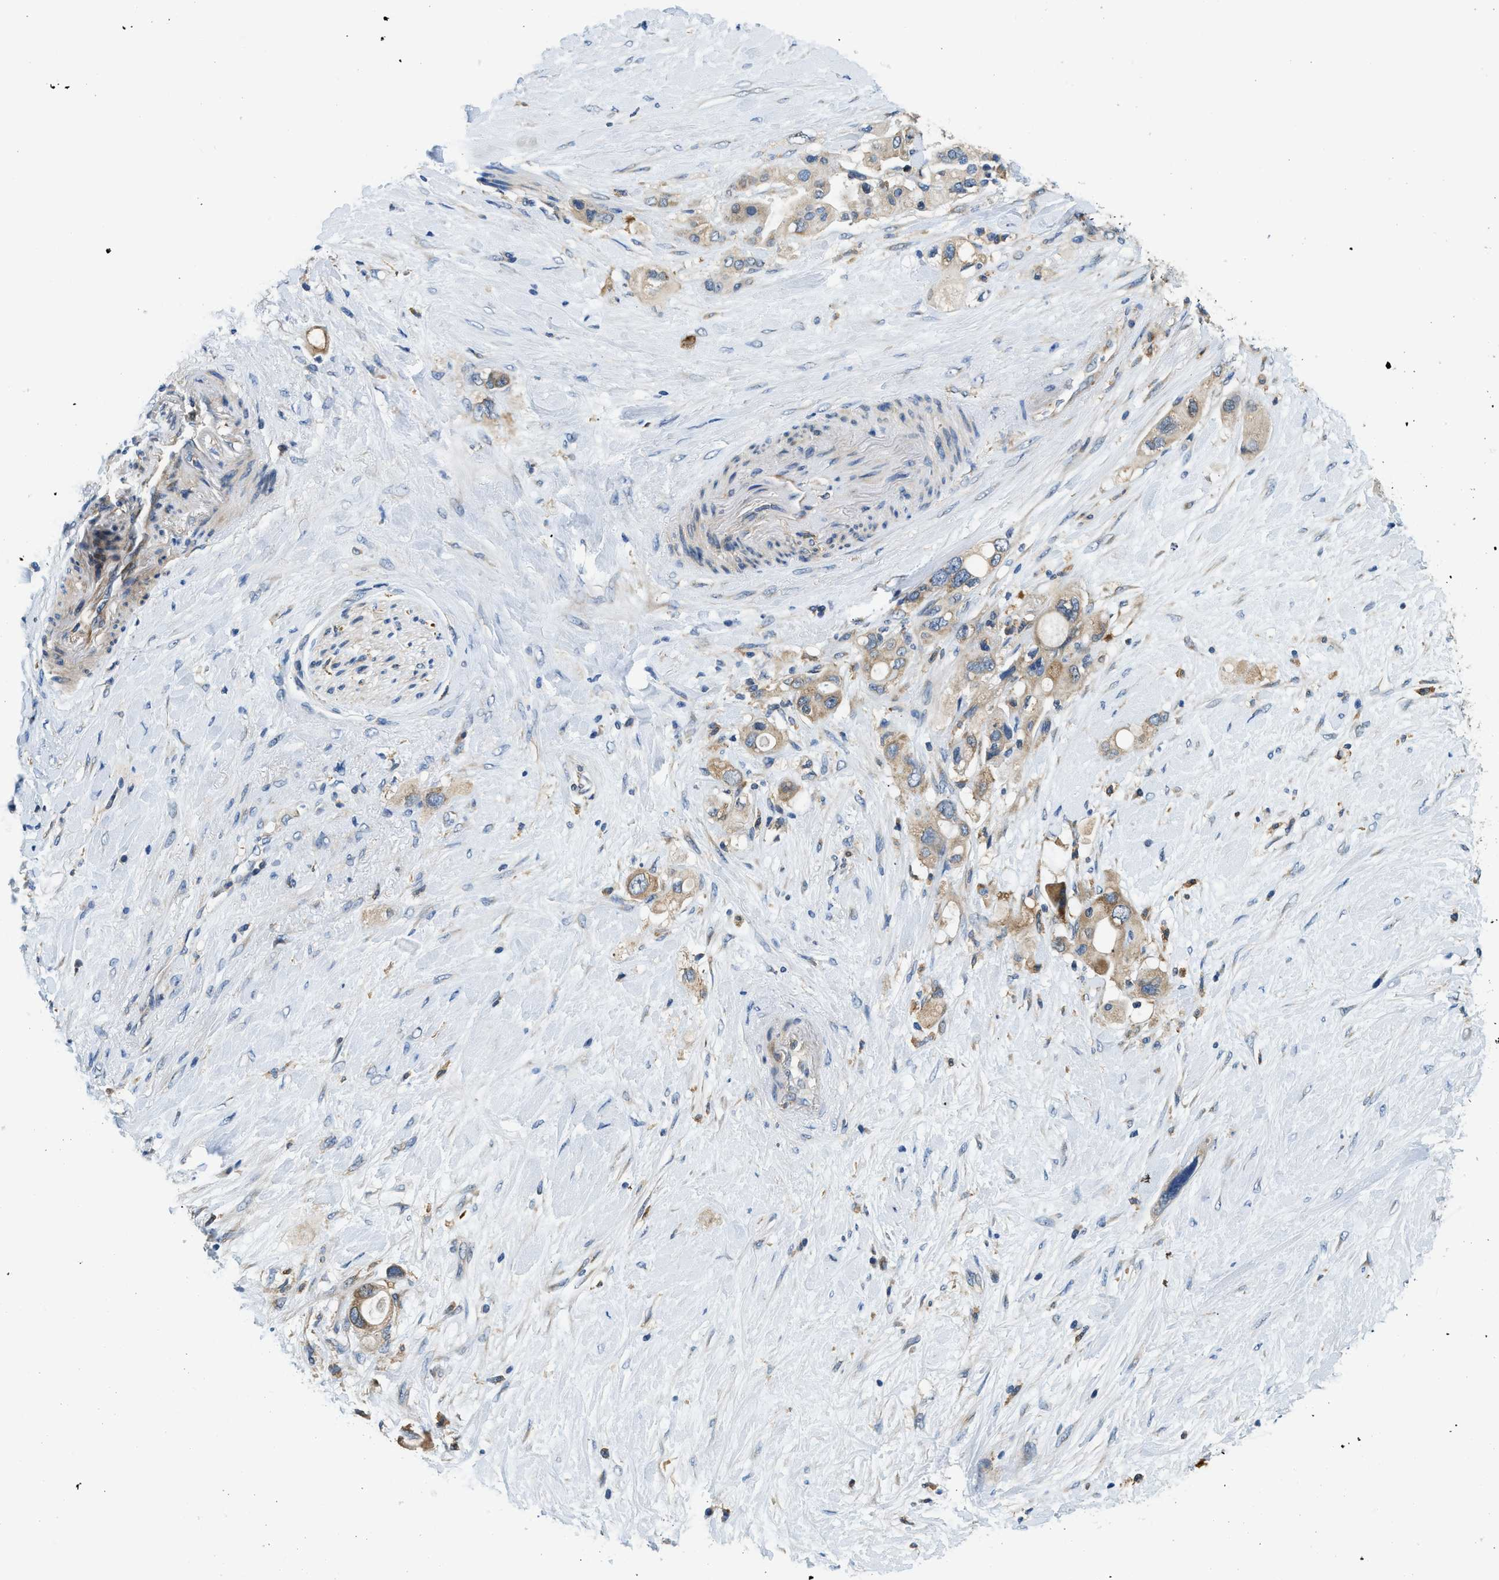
{"staining": {"intensity": "moderate", "quantity": ">75%", "location": "cytoplasmic/membranous"}, "tissue": "pancreatic cancer", "cell_type": "Tumor cells", "image_type": "cancer", "snomed": [{"axis": "morphology", "description": "Adenocarcinoma, NOS"}, {"axis": "topography", "description": "Pancreas"}], "caption": "Protein expression by immunohistochemistry demonstrates moderate cytoplasmic/membranous expression in about >75% of tumor cells in pancreatic adenocarcinoma. The staining was performed using DAB, with brown indicating positive protein expression. Nuclei are stained blue with hematoxylin.", "gene": "LPIN2", "patient": {"sex": "female", "age": 56}}